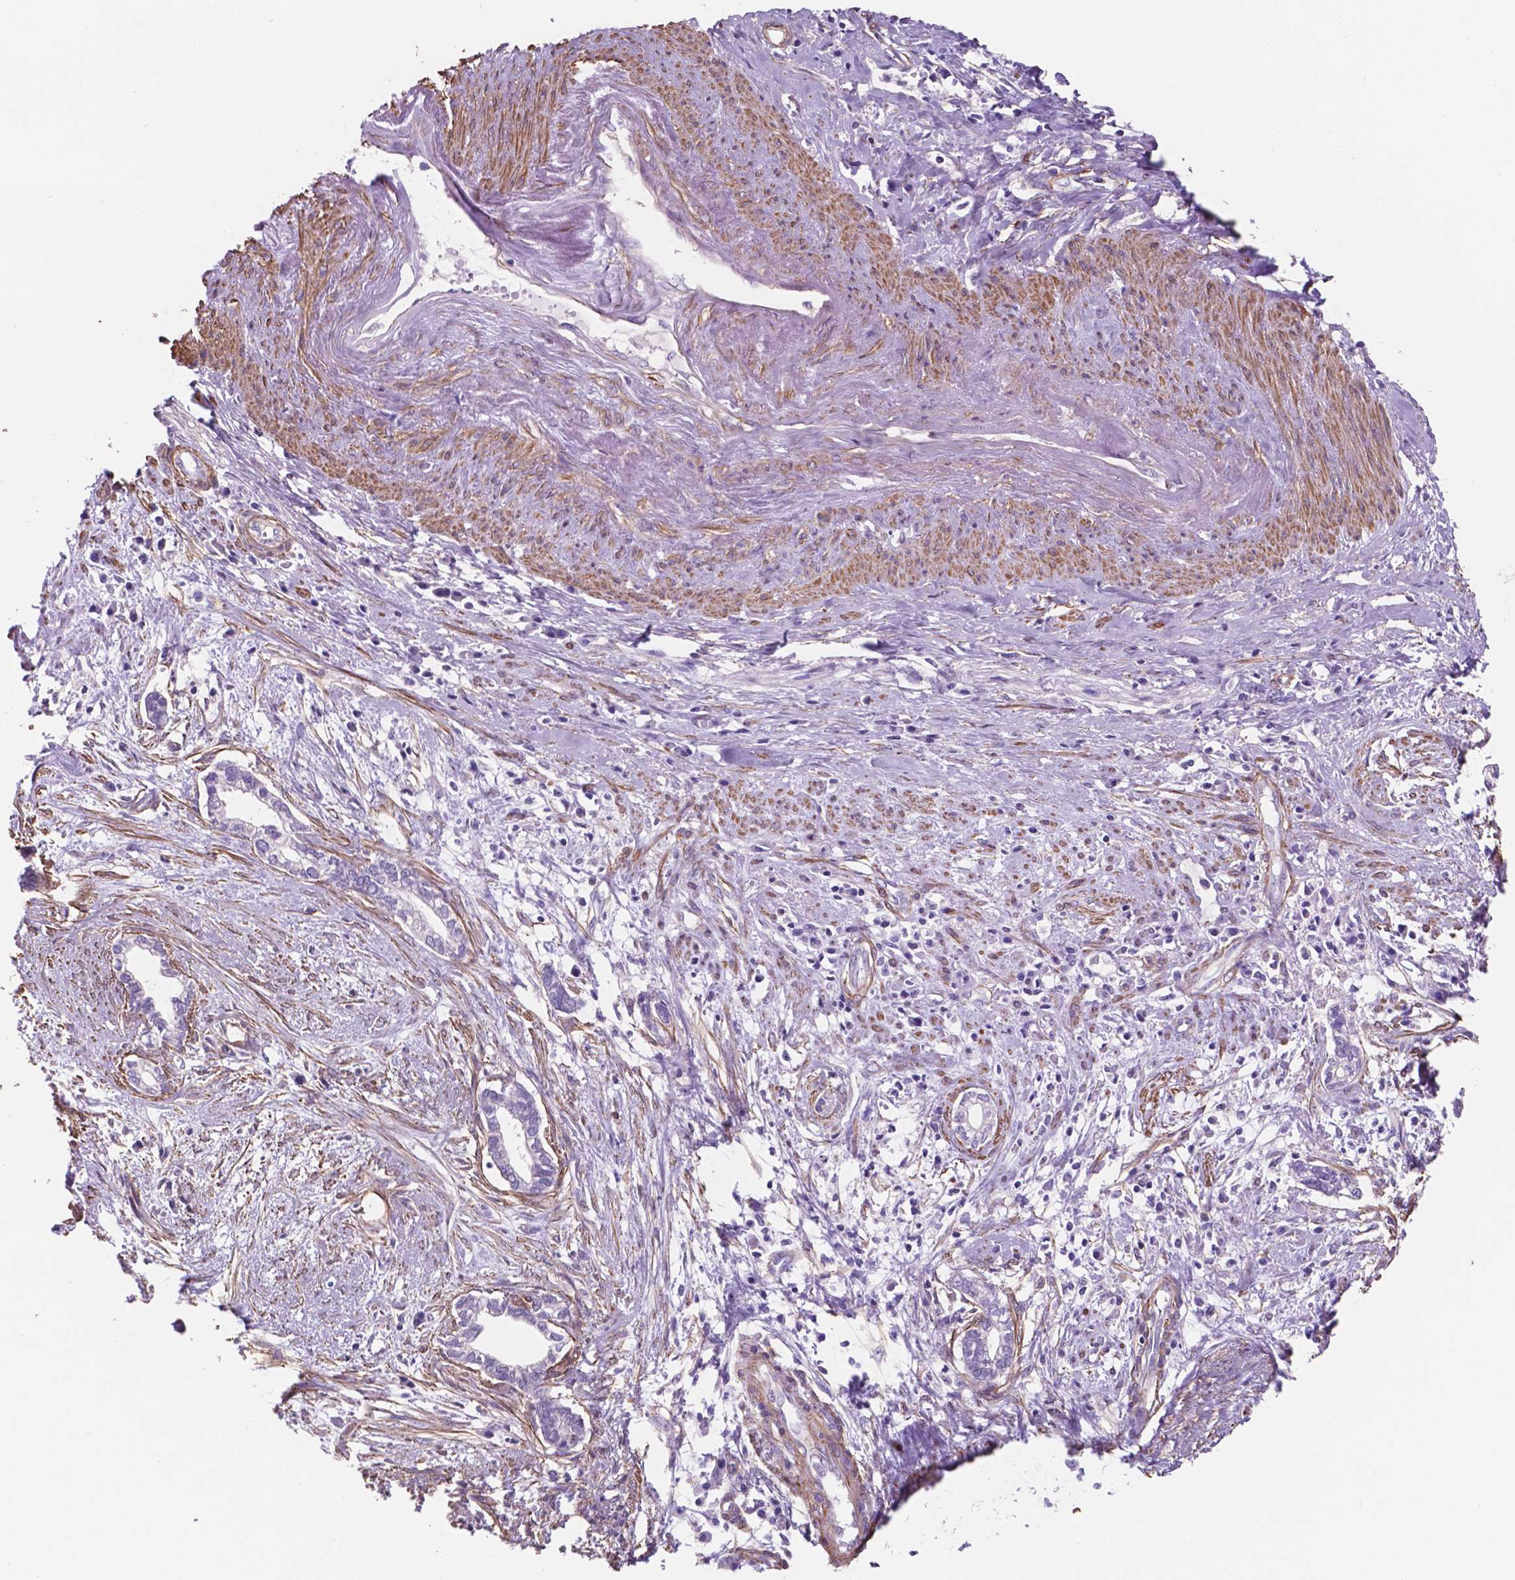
{"staining": {"intensity": "negative", "quantity": "none", "location": "none"}, "tissue": "cervical cancer", "cell_type": "Tumor cells", "image_type": "cancer", "snomed": [{"axis": "morphology", "description": "Adenocarcinoma, NOS"}, {"axis": "topography", "description": "Cervix"}], "caption": "Photomicrograph shows no protein positivity in tumor cells of adenocarcinoma (cervical) tissue.", "gene": "TOR2A", "patient": {"sex": "female", "age": 62}}